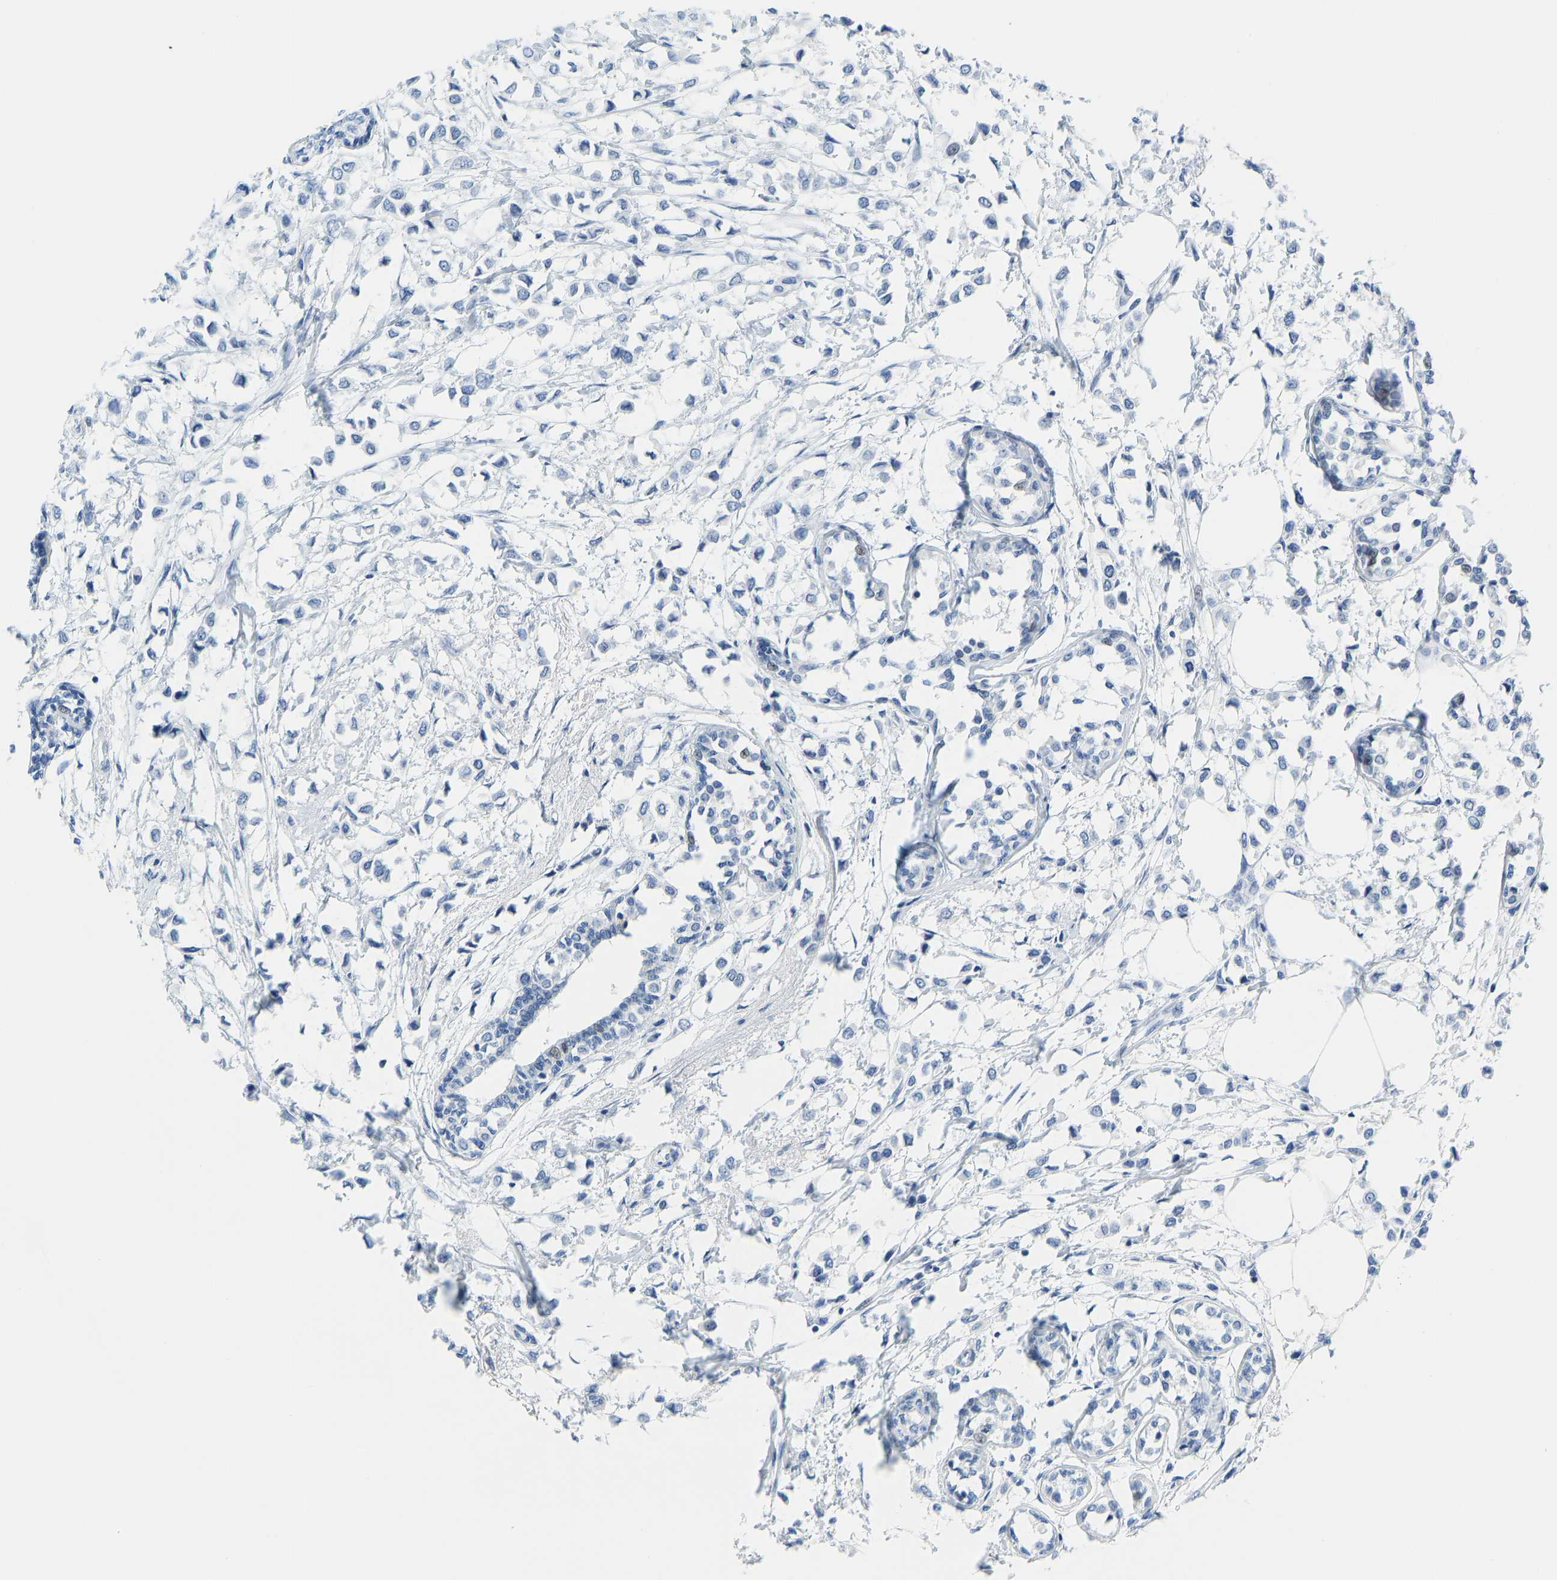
{"staining": {"intensity": "negative", "quantity": "none", "location": "none"}, "tissue": "breast cancer", "cell_type": "Tumor cells", "image_type": "cancer", "snomed": [{"axis": "morphology", "description": "Lobular carcinoma"}, {"axis": "topography", "description": "Breast"}], "caption": "Breast cancer (lobular carcinoma) was stained to show a protein in brown. There is no significant expression in tumor cells. (DAB (3,3'-diaminobenzidine) IHC with hematoxylin counter stain).", "gene": "SERPINB3", "patient": {"sex": "female", "age": 51}}